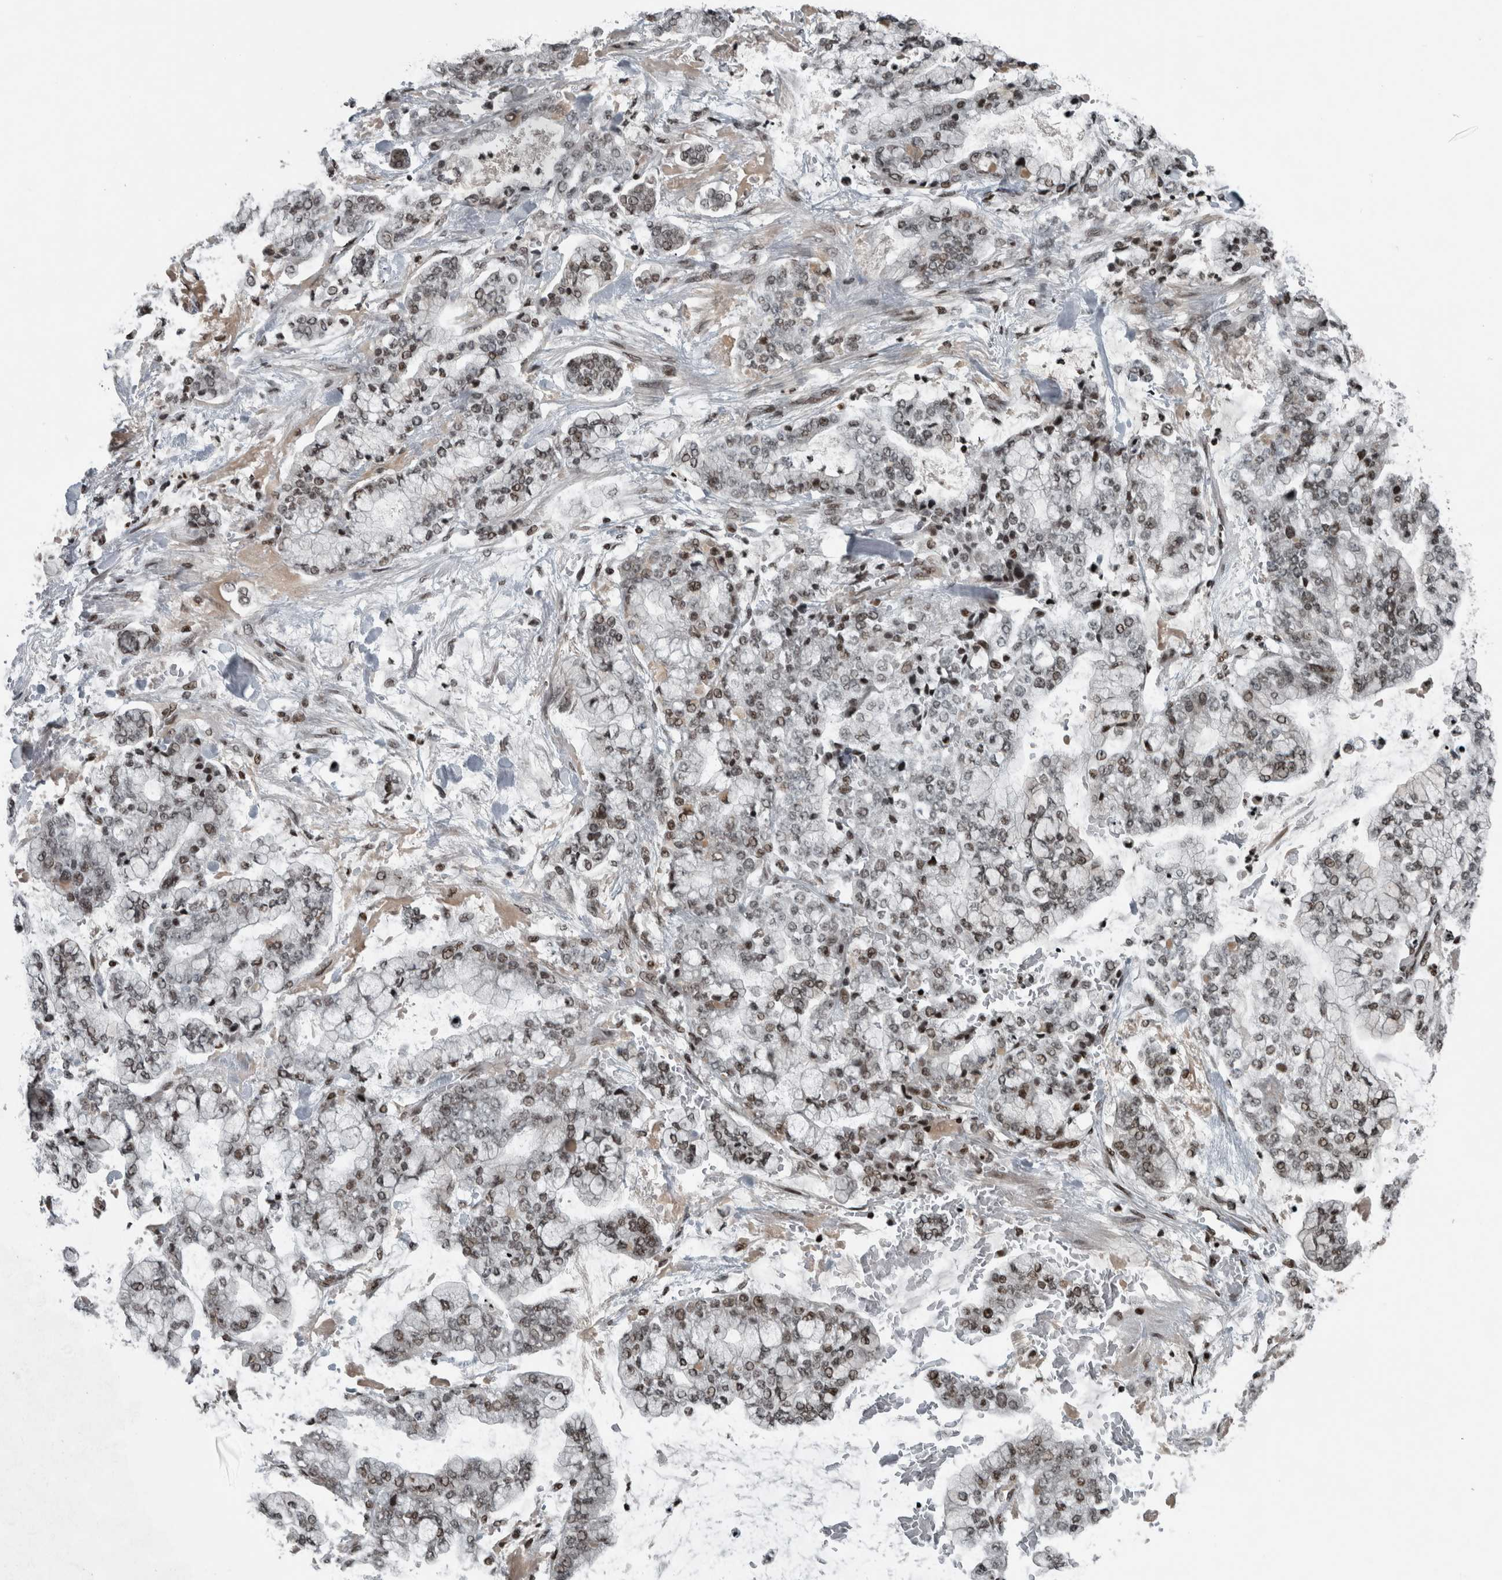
{"staining": {"intensity": "weak", "quantity": ">75%", "location": "nuclear"}, "tissue": "stomach cancer", "cell_type": "Tumor cells", "image_type": "cancer", "snomed": [{"axis": "morphology", "description": "Normal tissue, NOS"}, {"axis": "morphology", "description": "Adenocarcinoma, NOS"}, {"axis": "topography", "description": "Stomach, upper"}, {"axis": "topography", "description": "Stomach"}], "caption": "Stomach adenocarcinoma was stained to show a protein in brown. There is low levels of weak nuclear positivity in about >75% of tumor cells. Using DAB (brown) and hematoxylin (blue) stains, captured at high magnification using brightfield microscopy.", "gene": "UNC50", "patient": {"sex": "male", "age": 76}}